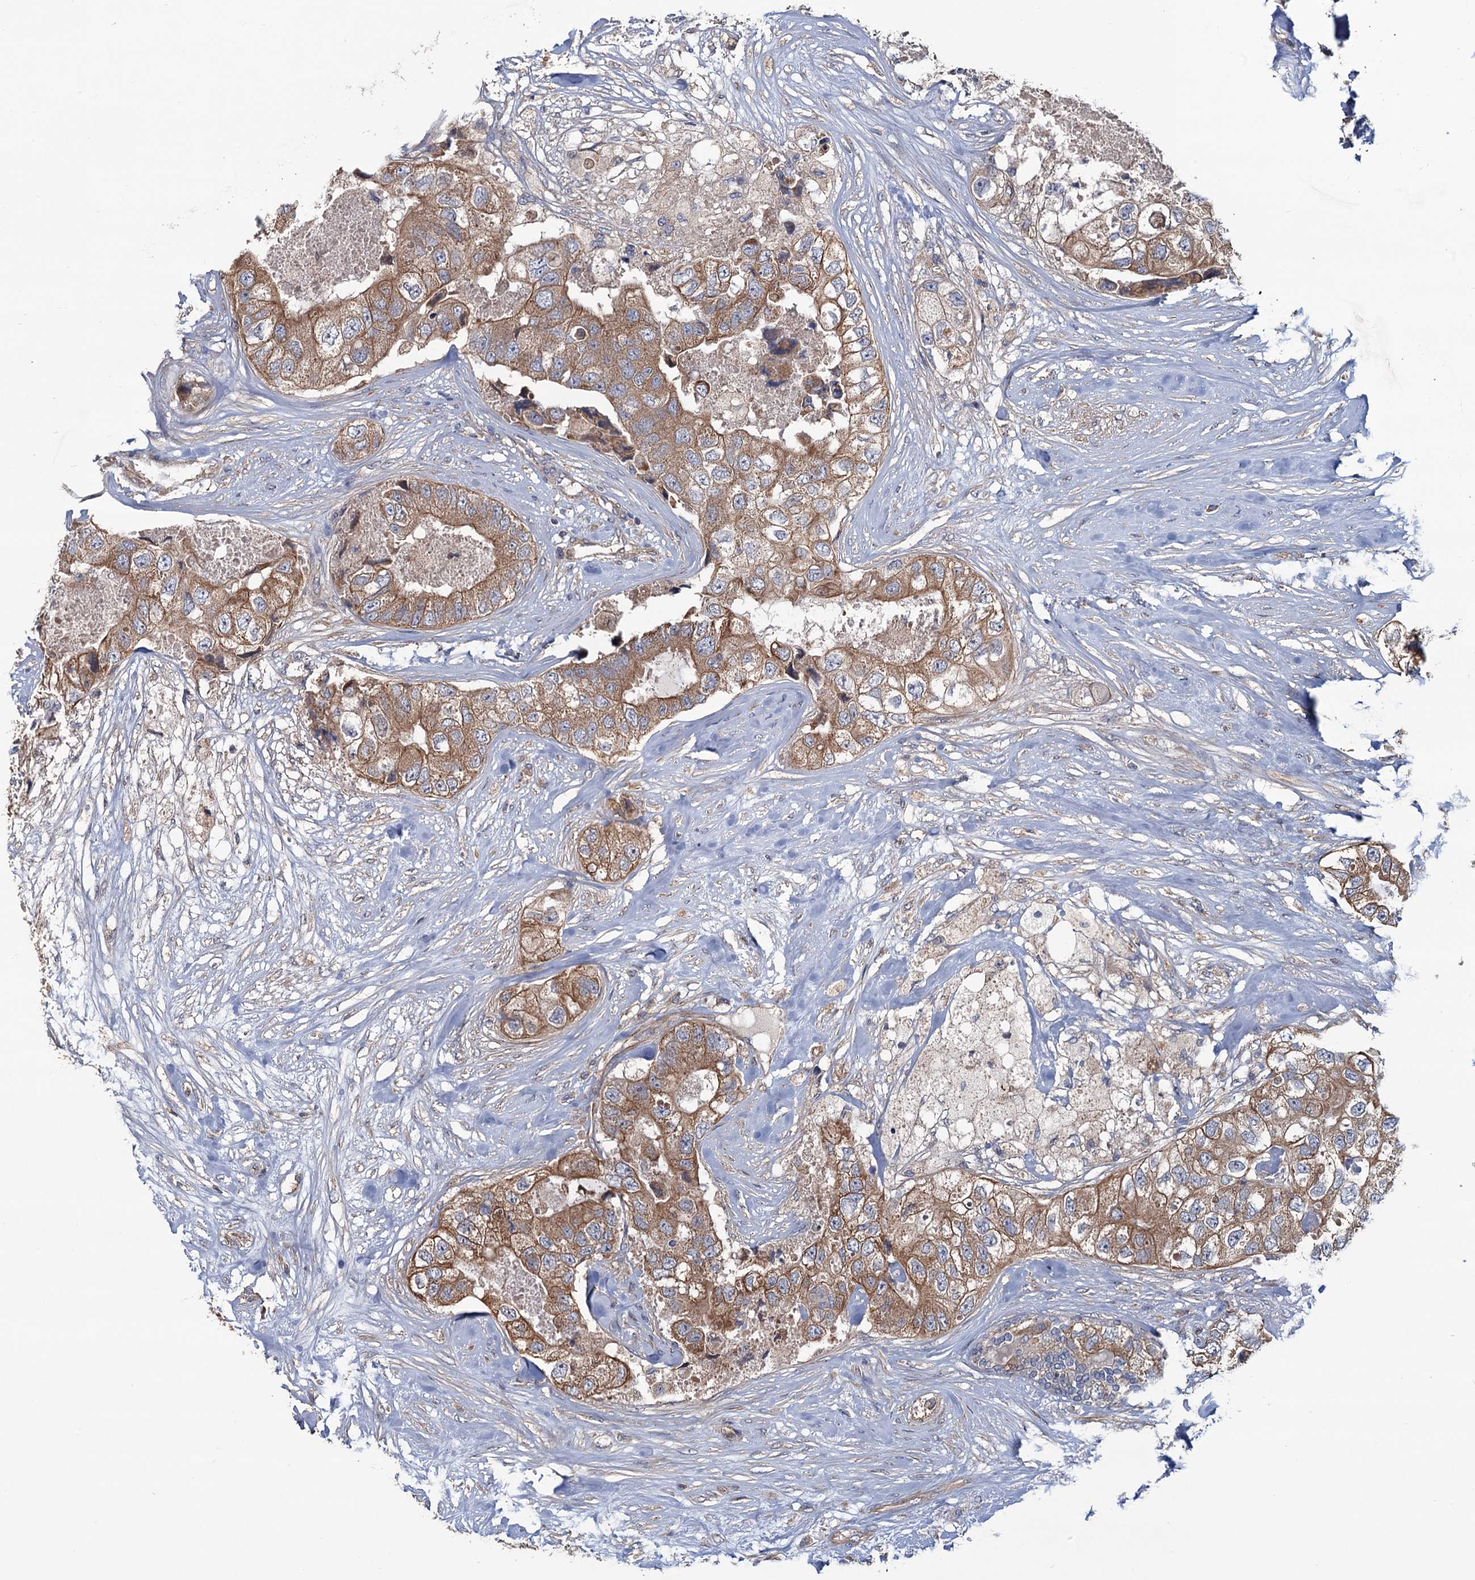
{"staining": {"intensity": "moderate", "quantity": ">75%", "location": "cytoplasmic/membranous"}, "tissue": "breast cancer", "cell_type": "Tumor cells", "image_type": "cancer", "snomed": [{"axis": "morphology", "description": "Duct carcinoma"}, {"axis": "topography", "description": "Breast"}], "caption": "Human breast cancer (invasive ductal carcinoma) stained for a protein (brown) reveals moderate cytoplasmic/membranous positive positivity in approximately >75% of tumor cells.", "gene": "MTRR", "patient": {"sex": "female", "age": 62}}